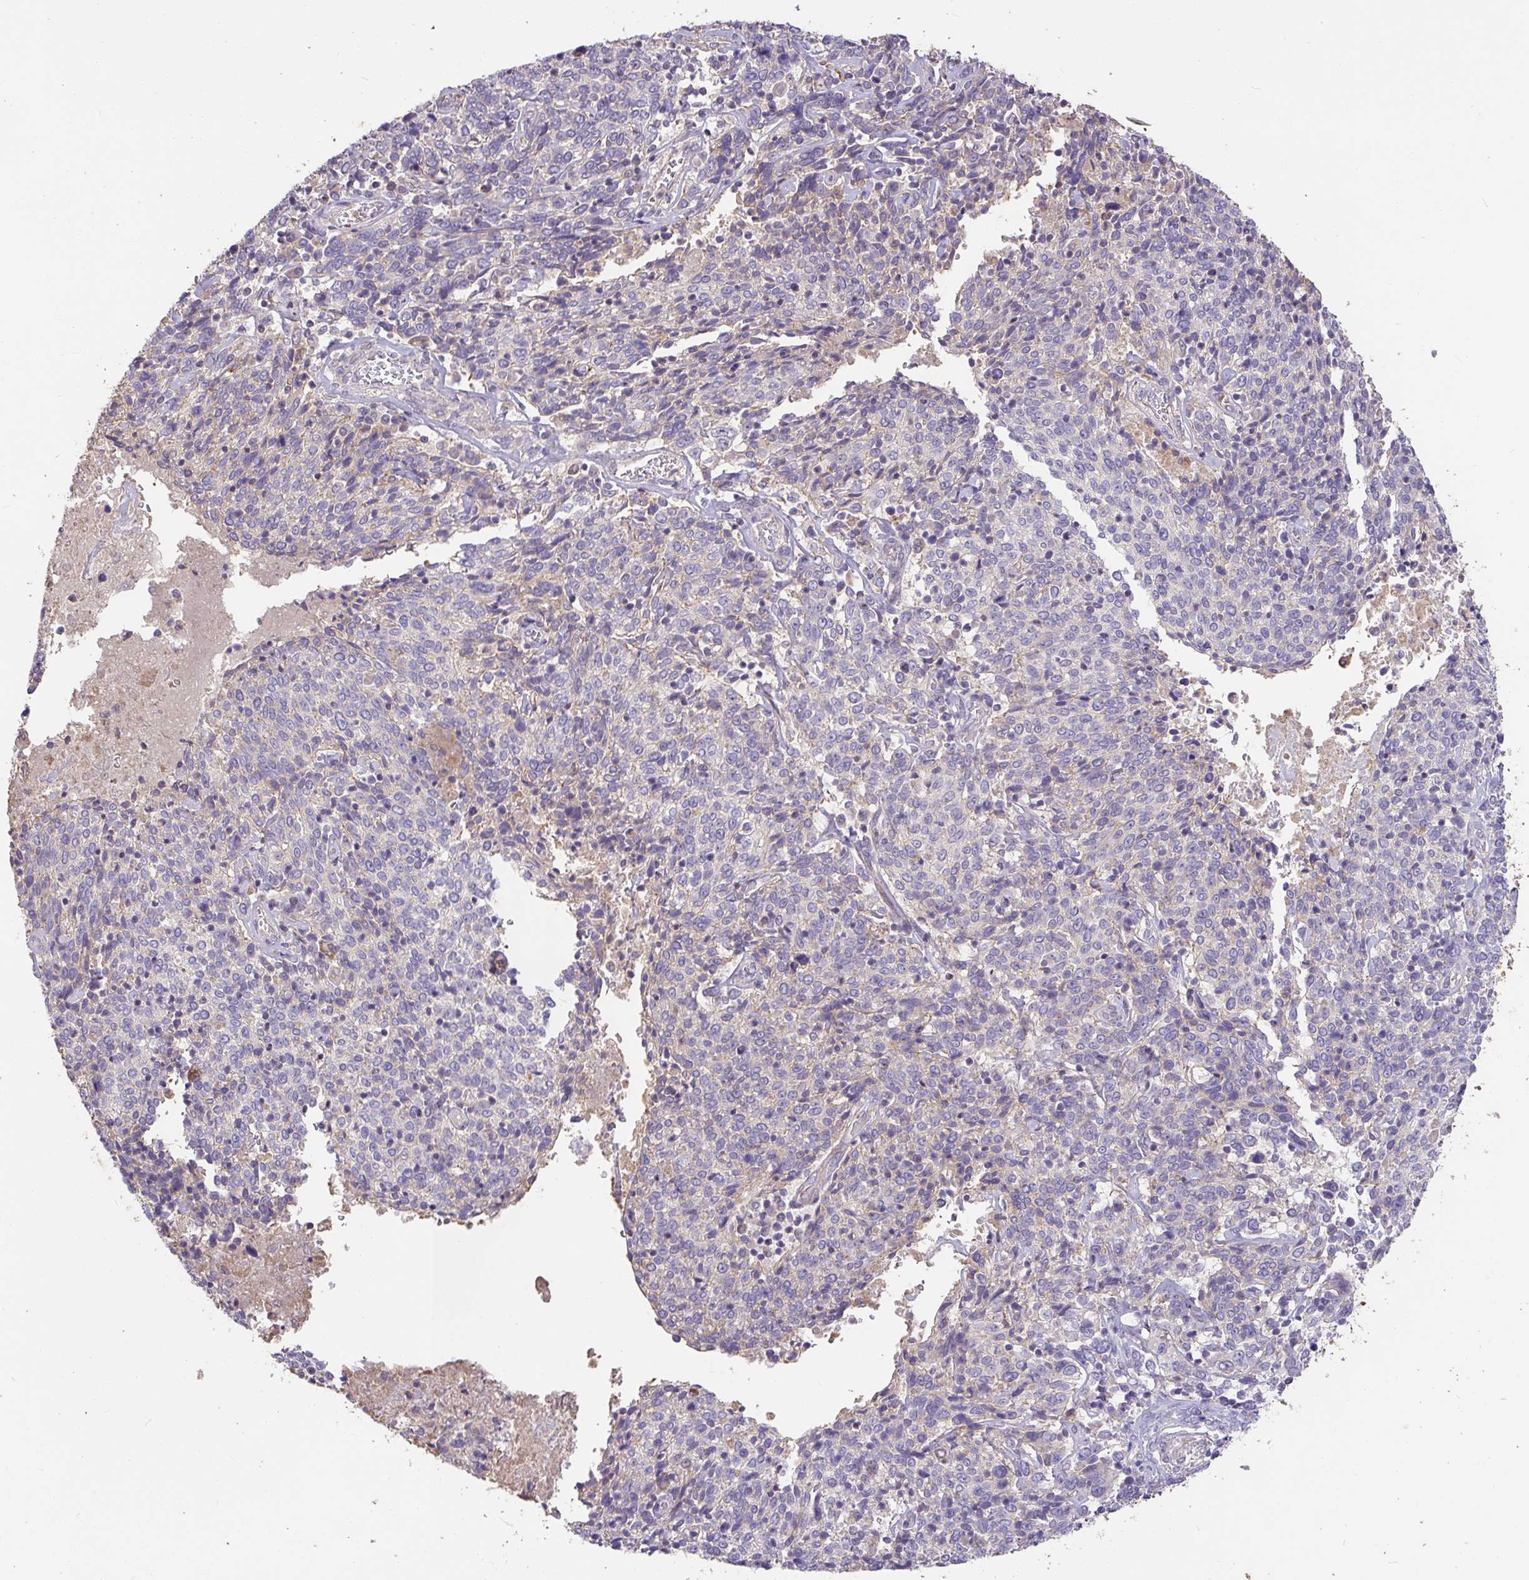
{"staining": {"intensity": "negative", "quantity": "none", "location": "none"}, "tissue": "cervical cancer", "cell_type": "Tumor cells", "image_type": "cancer", "snomed": [{"axis": "morphology", "description": "Squamous cell carcinoma, NOS"}, {"axis": "topography", "description": "Cervix"}], "caption": "Immunohistochemistry of human cervical cancer demonstrates no expression in tumor cells.", "gene": "FCER1A", "patient": {"sex": "female", "age": 46}}